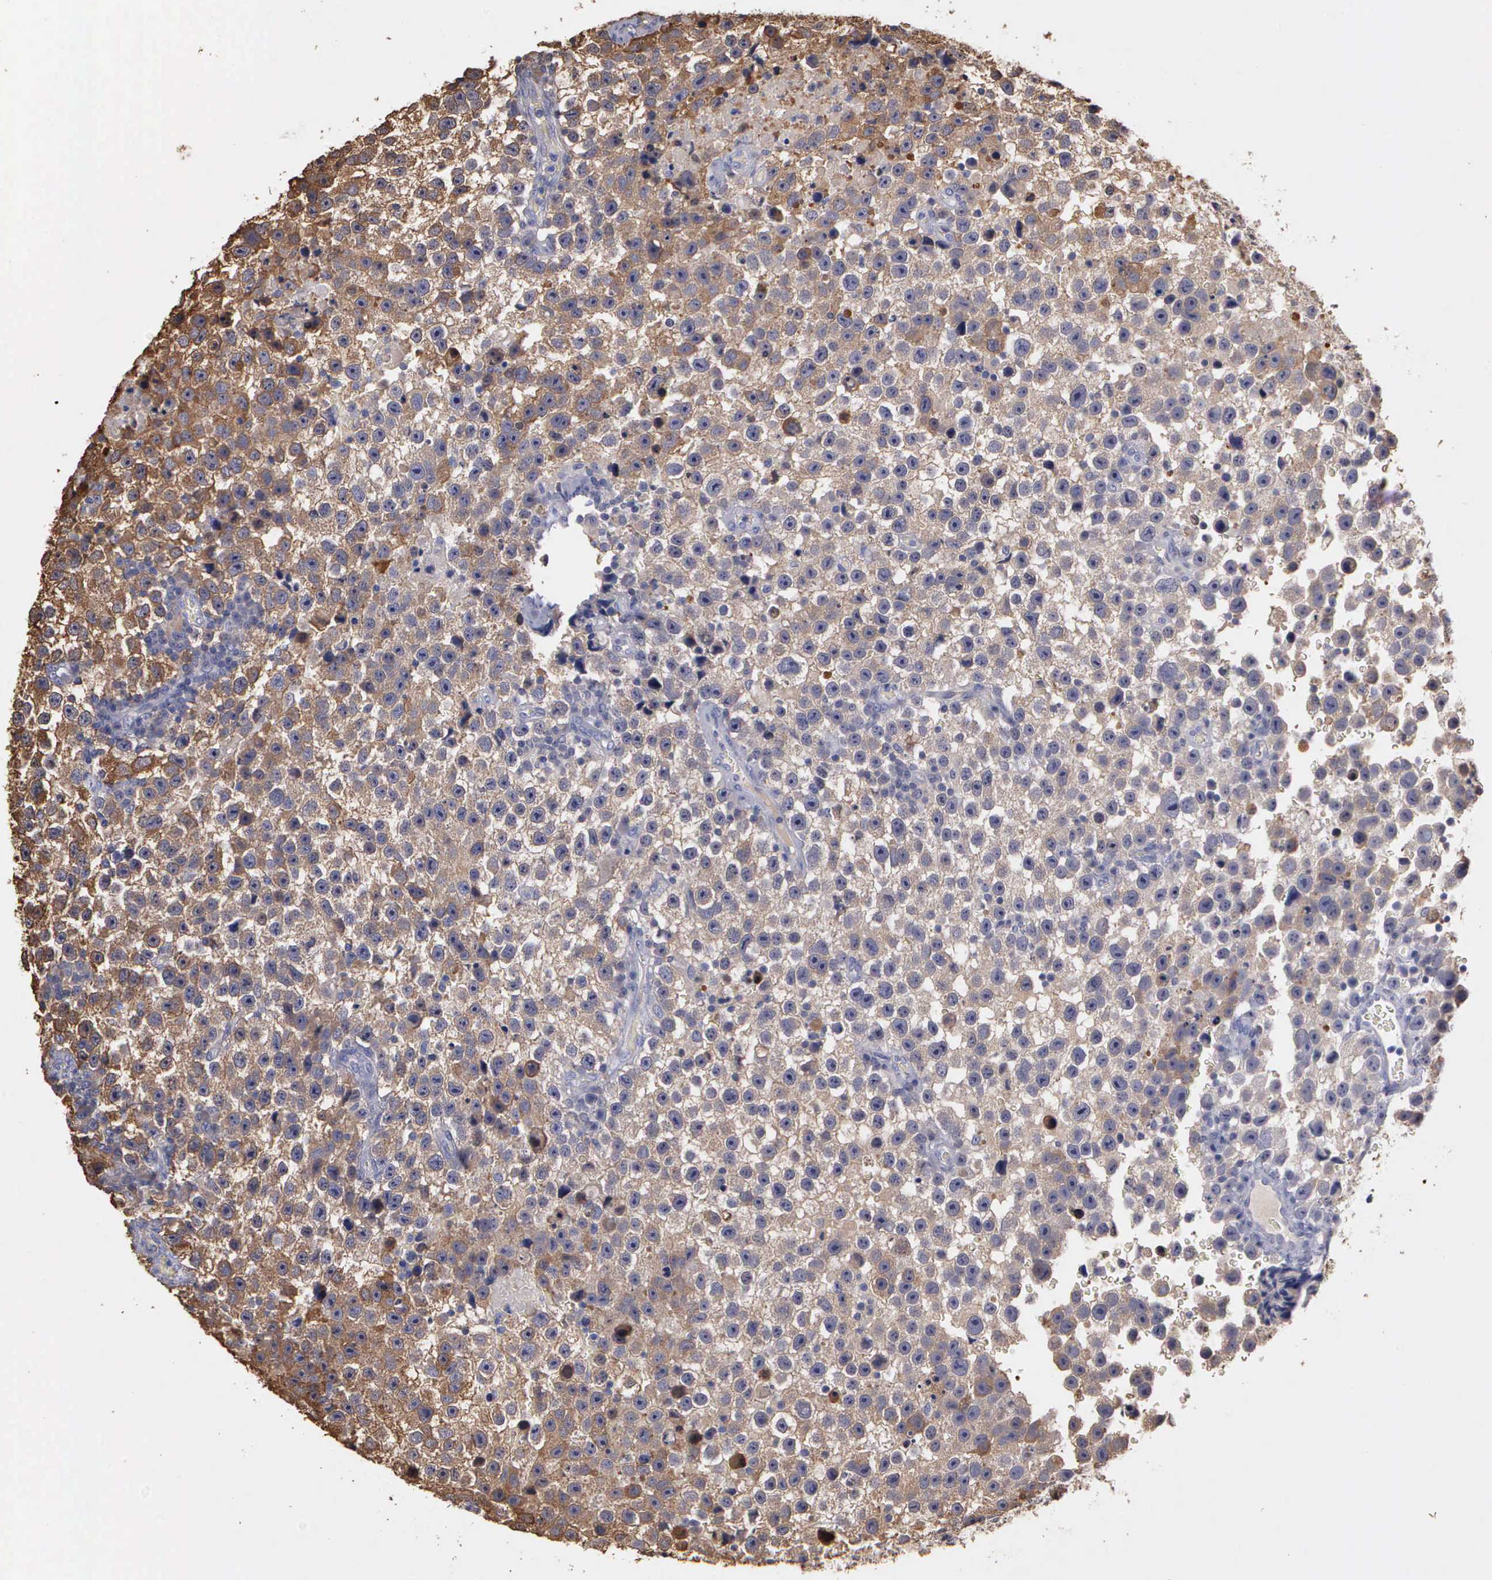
{"staining": {"intensity": "moderate", "quantity": "25%-75%", "location": "cytoplasmic/membranous"}, "tissue": "testis cancer", "cell_type": "Tumor cells", "image_type": "cancer", "snomed": [{"axis": "morphology", "description": "Seminoma, NOS"}, {"axis": "topography", "description": "Testis"}], "caption": "Human testis cancer (seminoma) stained with a protein marker shows moderate staining in tumor cells.", "gene": "ENO3", "patient": {"sex": "male", "age": 33}}